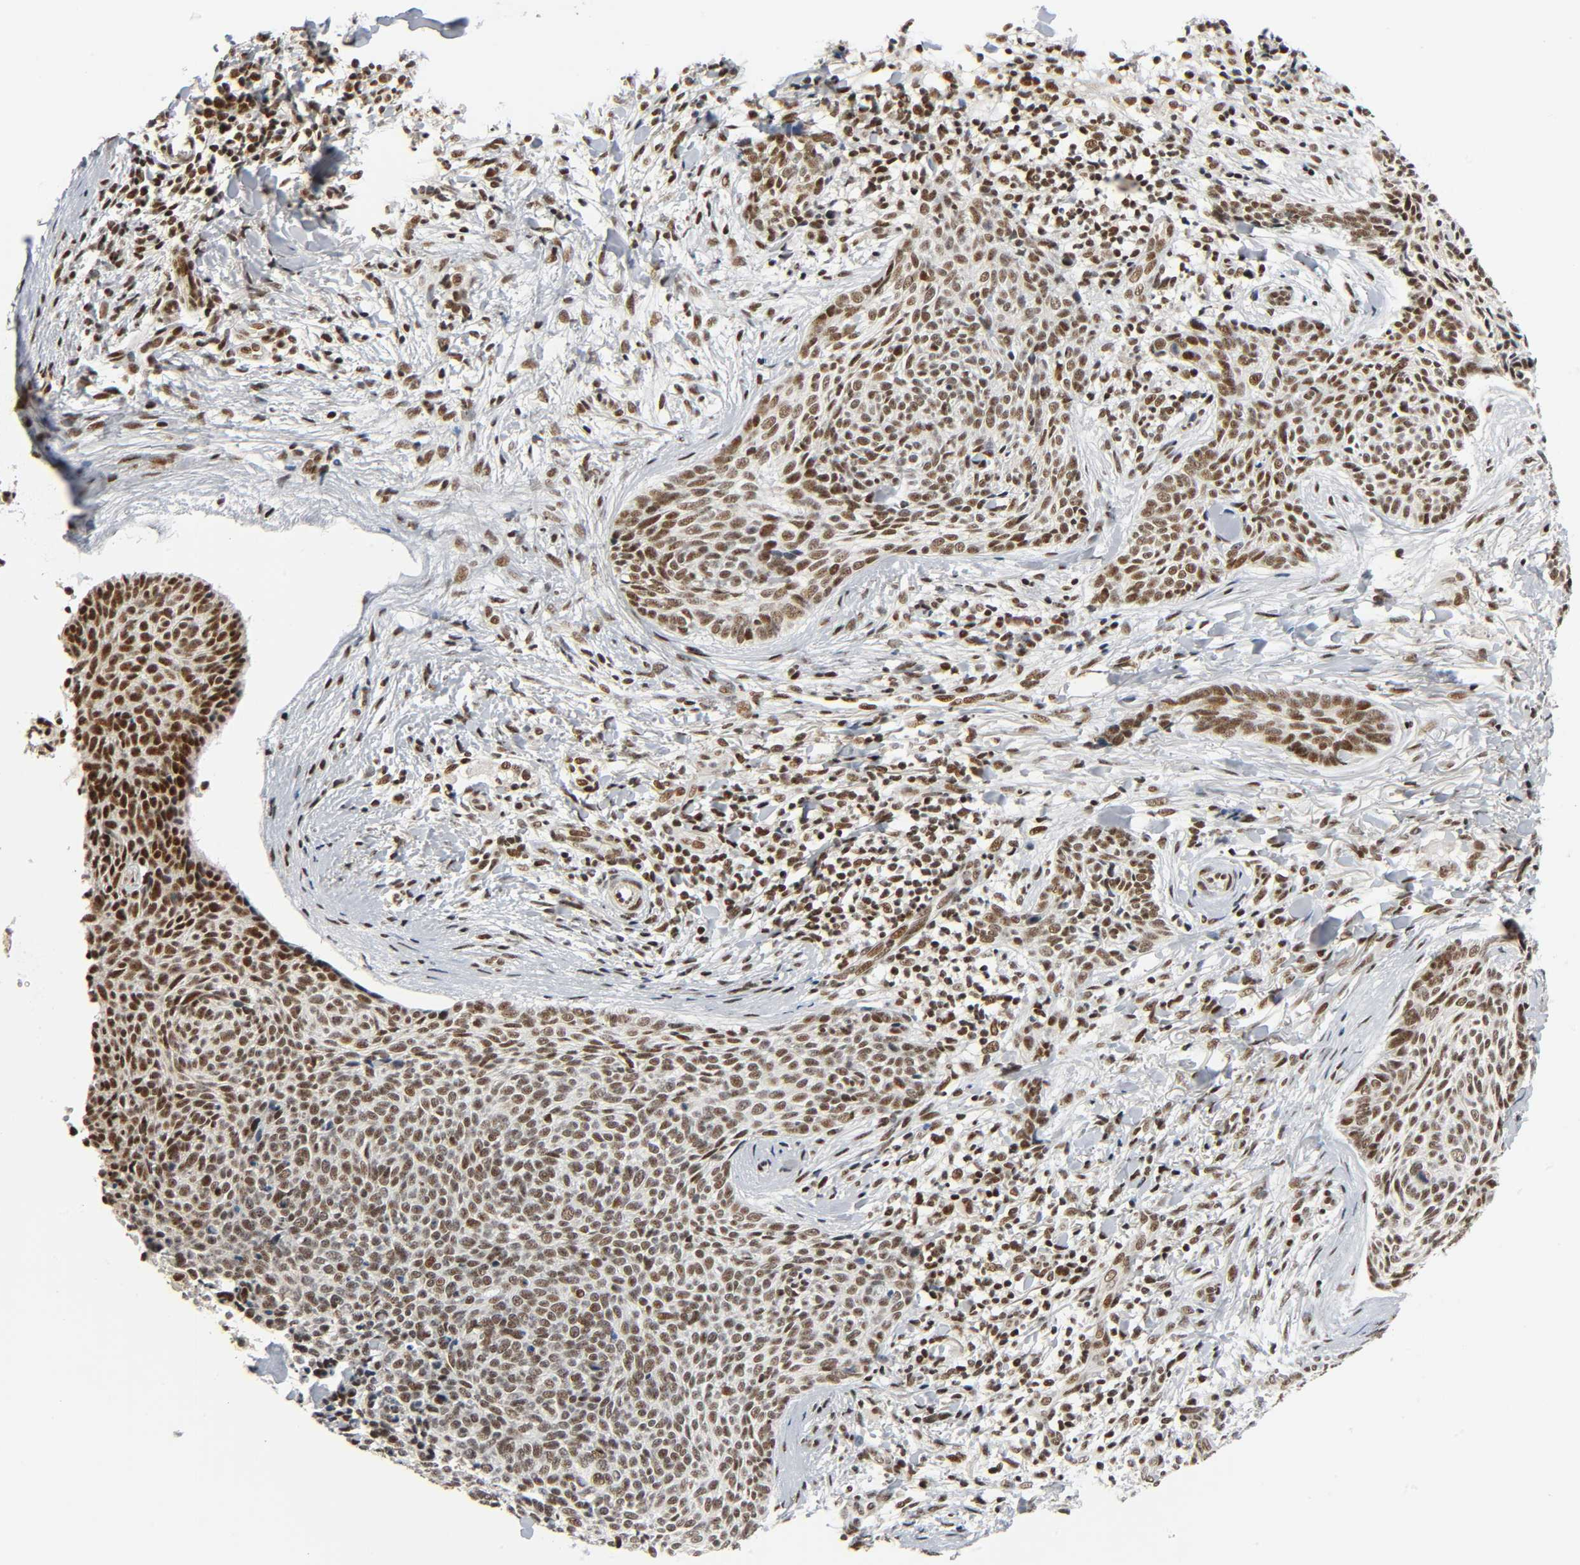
{"staining": {"intensity": "strong", "quantity": ">75%", "location": "nuclear"}, "tissue": "skin cancer", "cell_type": "Tumor cells", "image_type": "cancer", "snomed": [{"axis": "morphology", "description": "Normal tissue, NOS"}, {"axis": "morphology", "description": "Basal cell carcinoma"}, {"axis": "topography", "description": "Skin"}], "caption": "This is a photomicrograph of immunohistochemistry (IHC) staining of skin basal cell carcinoma, which shows strong staining in the nuclear of tumor cells.", "gene": "CDK9", "patient": {"sex": "female", "age": 57}}